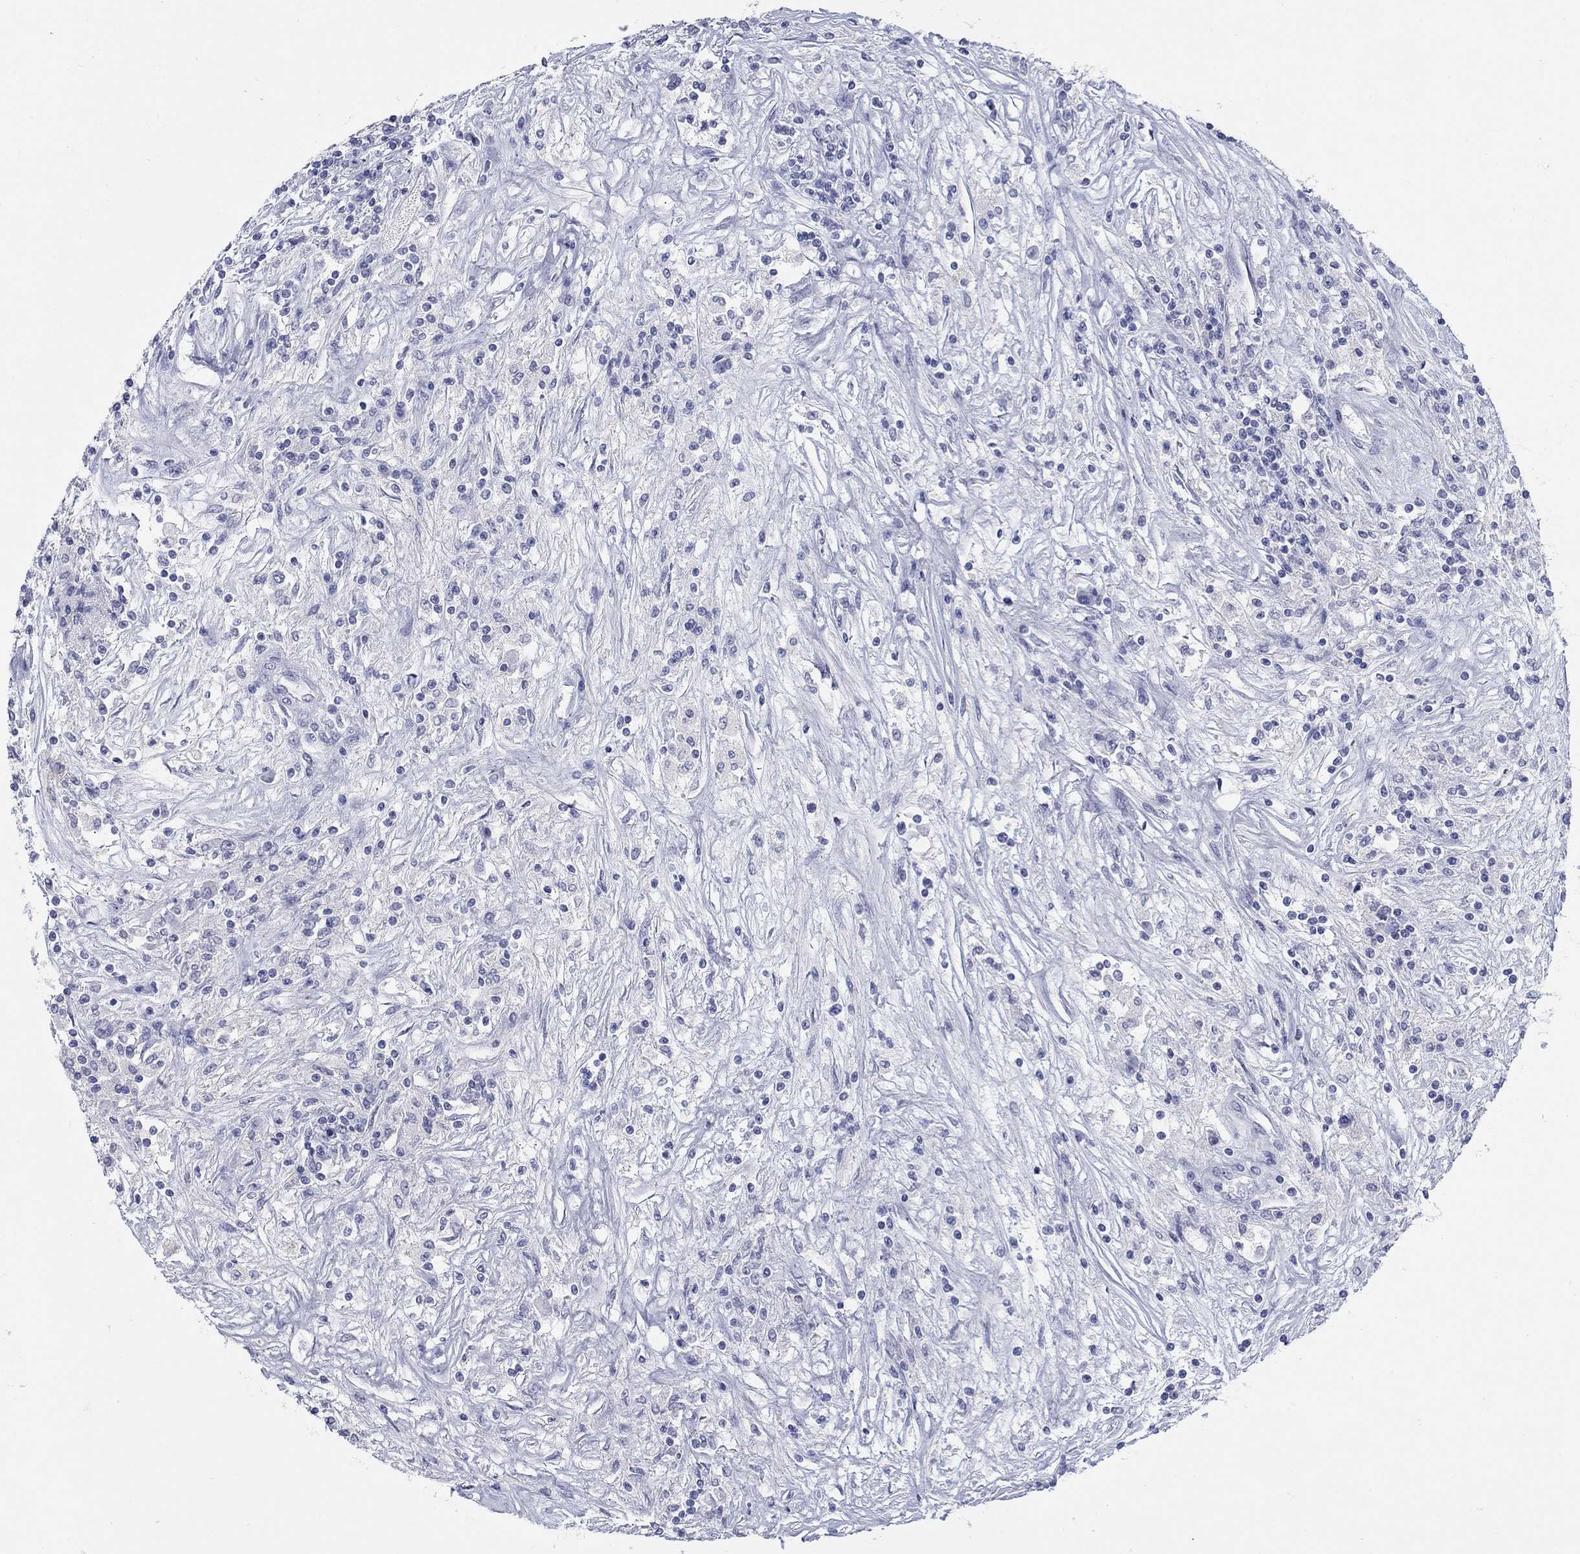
{"staining": {"intensity": "negative", "quantity": "none", "location": "none"}, "tissue": "renal cancer", "cell_type": "Tumor cells", "image_type": "cancer", "snomed": [{"axis": "morphology", "description": "Adenocarcinoma, NOS"}, {"axis": "topography", "description": "Kidney"}], "caption": "Immunohistochemical staining of human renal cancer demonstrates no significant expression in tumor cells.", "gene": "ATP6V1G2", "patient": {"sex": "female", "age": 67}}